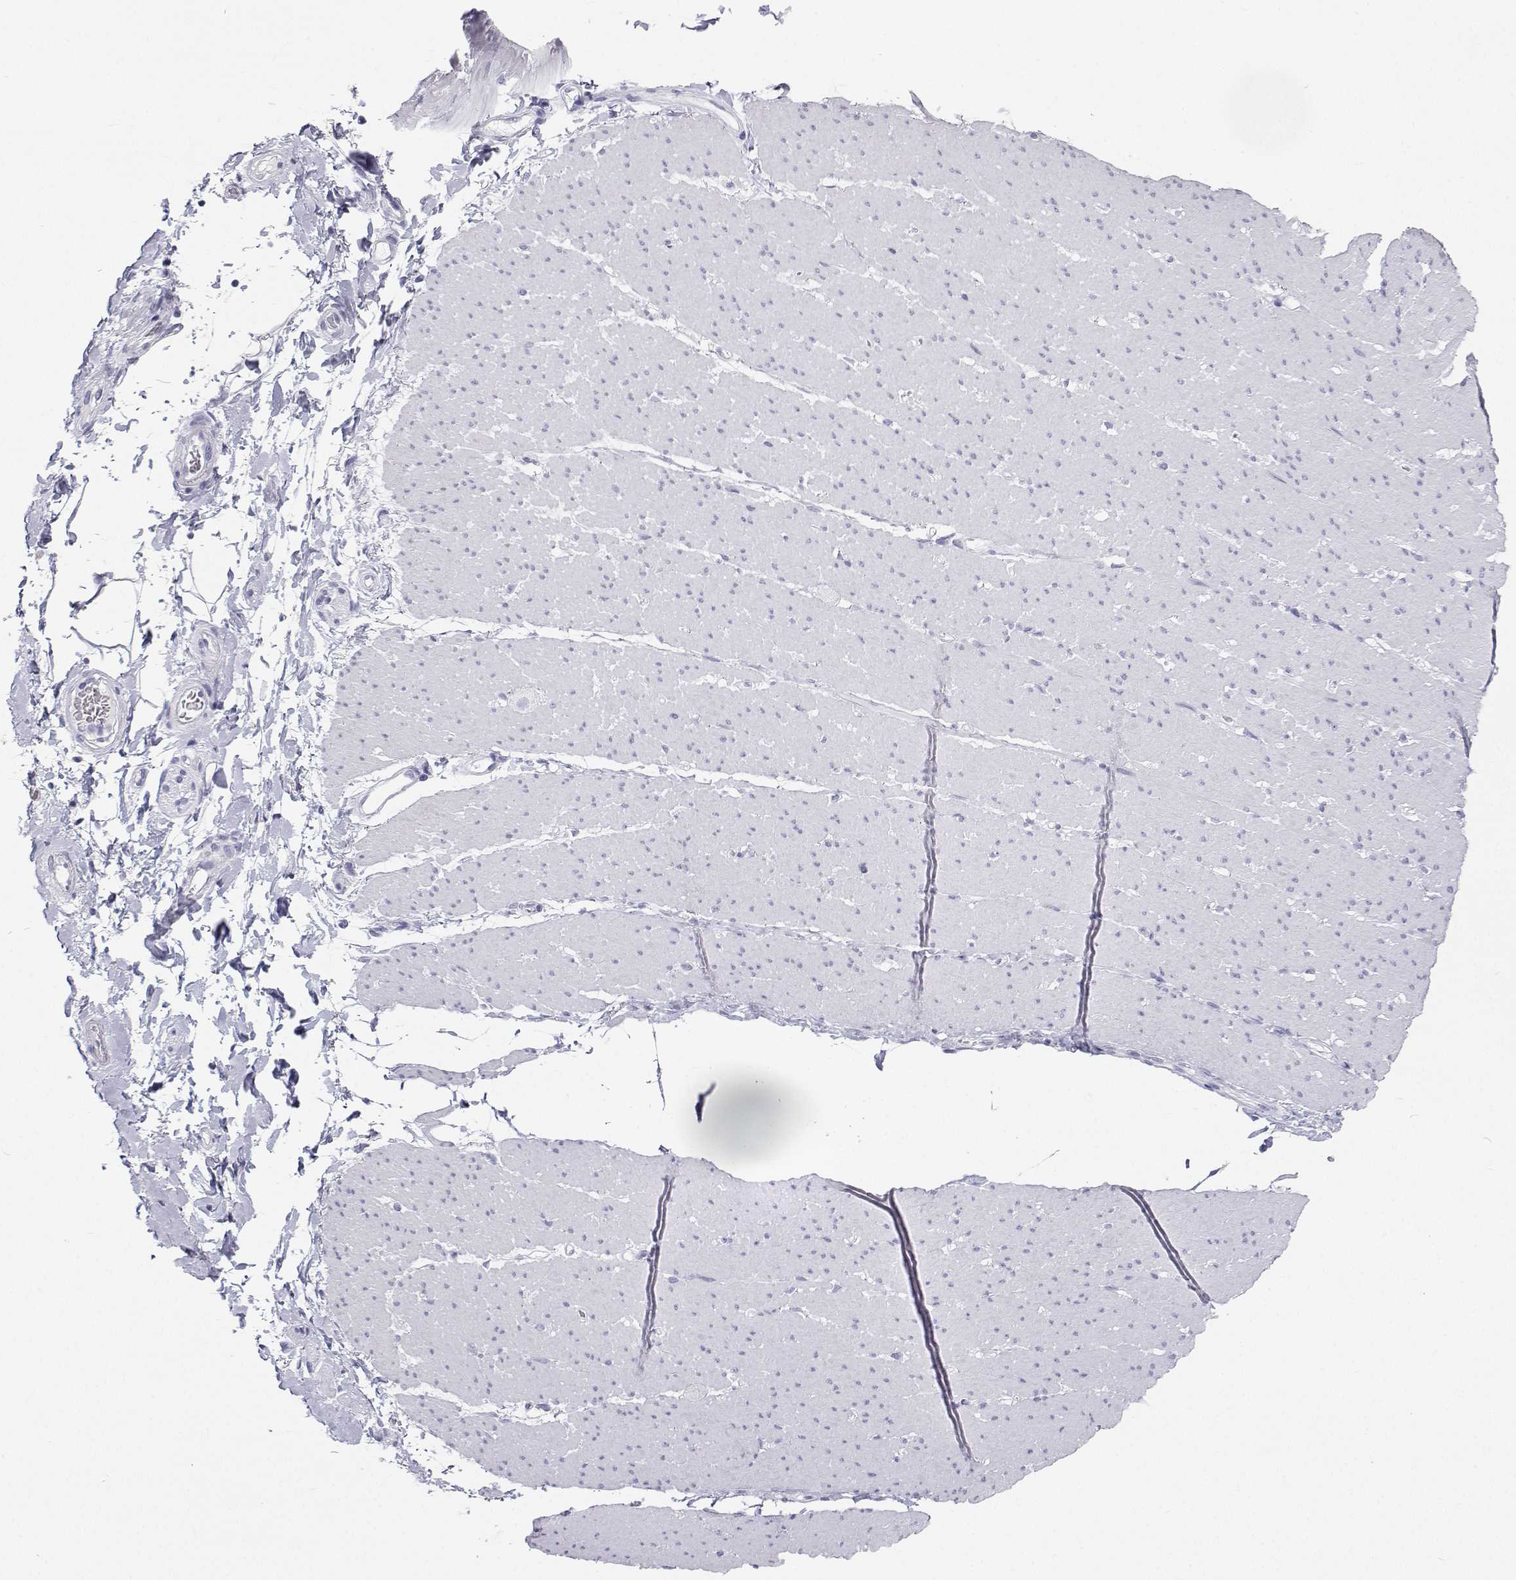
{"staining": {"intensity": "negative", "quantity": "none", "location": "none"}, "tissue": "smooth muscle", "cell_type": "Smooth muscle cells", "image_type": "normal", "snomed": [{"axis": "morphology", "description": "Normal tissue, NOS"}, {"axis": "topography", "description": "Smooth muscle"}, {"axis": "topography", "description": "Rectum"}], "caption": "IHC image of benign smooth muscle: human smooth muscle stained with DAB reveals no significant protein expression in smooth muscle cells.", "gene": "SFTPB", "patient": {"sex": "male", "age": 53}}